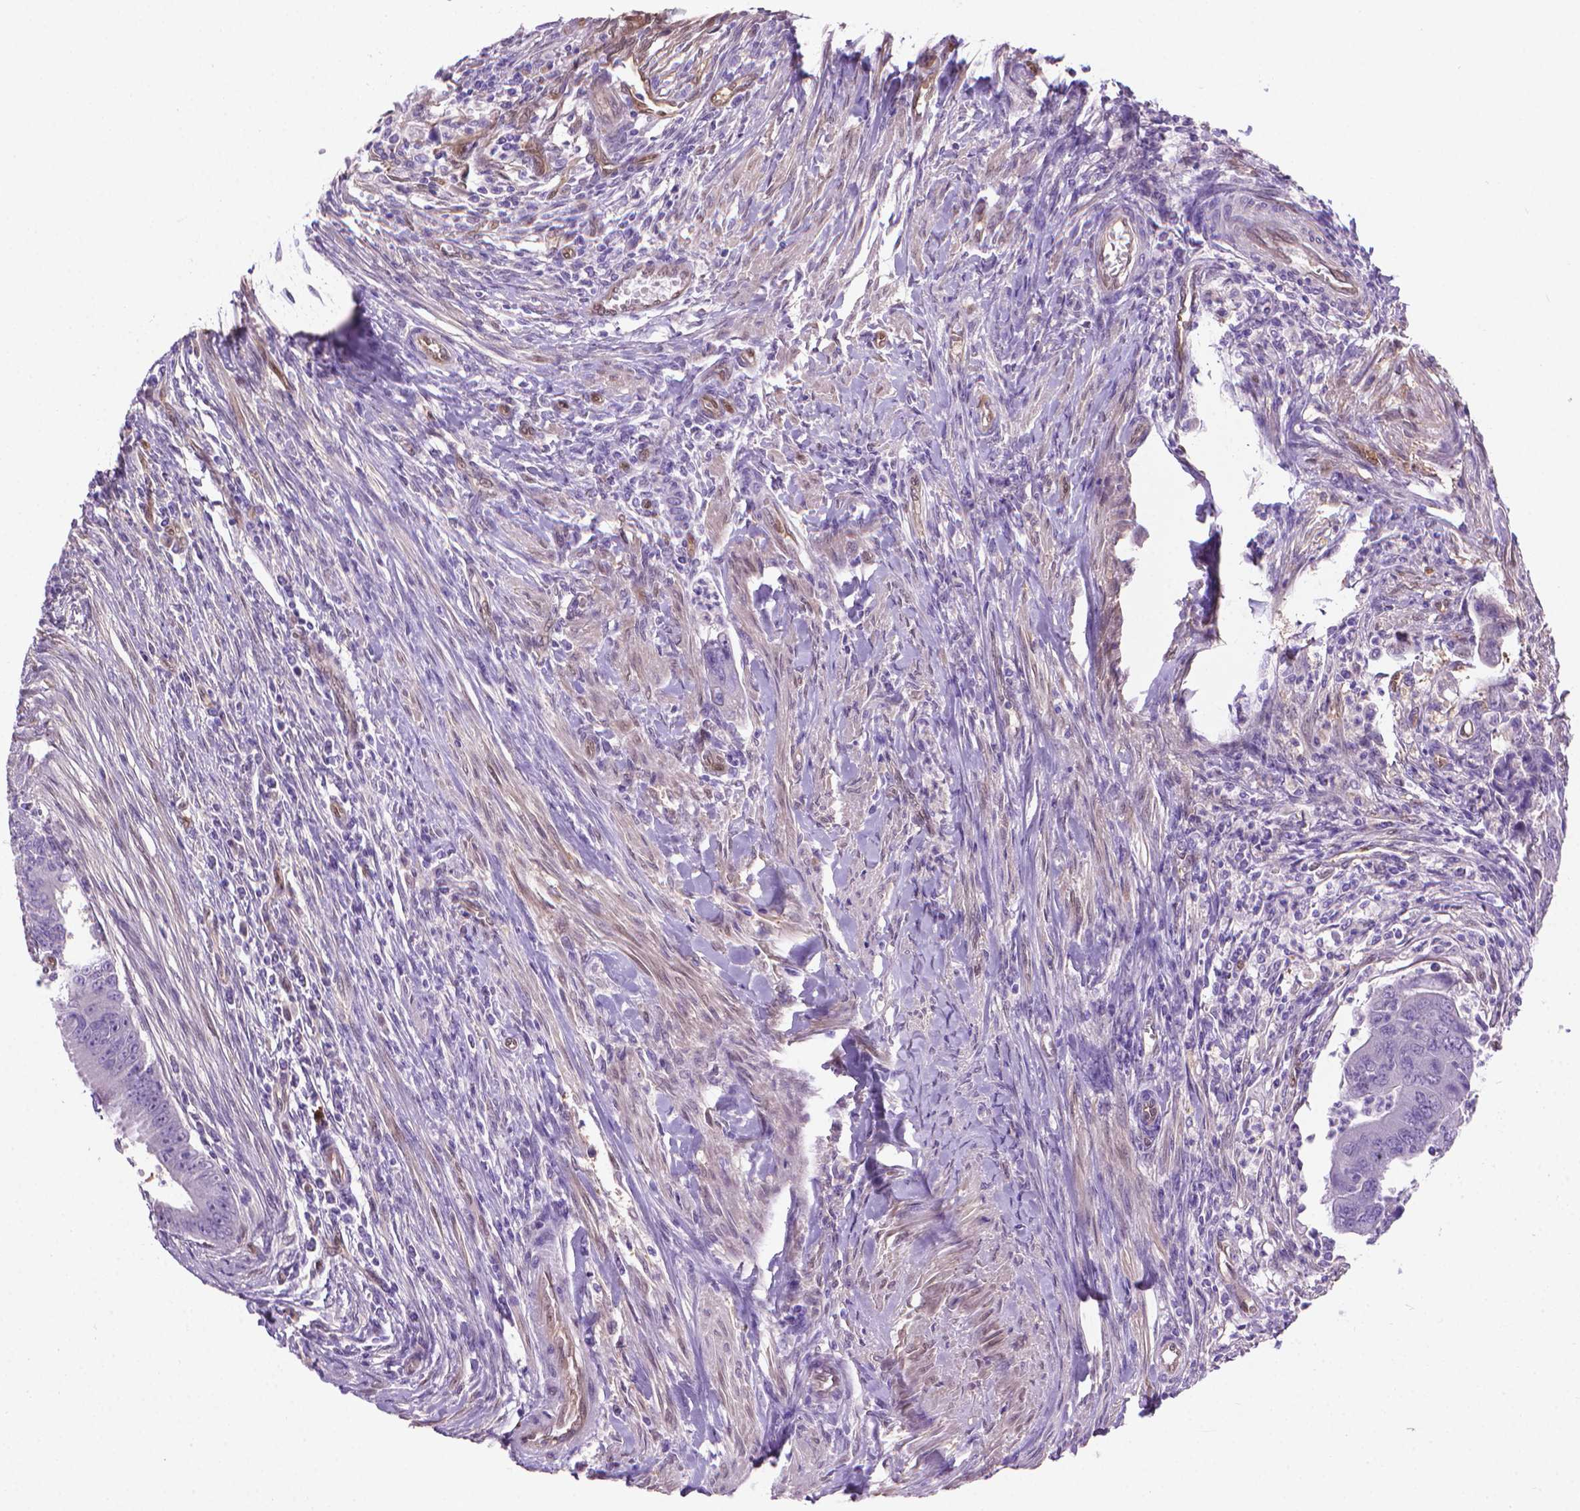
{"staining": {"intensity": "negative", "quantity": "none", "location": "none"}, "tissue": "colorectal cancer", "cell_type": "Tumor cells", "image_type": "cancer", "snomed": [{"axis": "morphology", "description": "Adenocarcinoma, NOS"}, {"axis": "topography", "description": "Colon"}], "caption": "This is a histopathology image of immunohistochemistry (IHC) staining of colorectal cancer, which shows no positivity in tumor cells.", "gene": "CLIC4", "patient": {"sex": "female", "age": 67}}